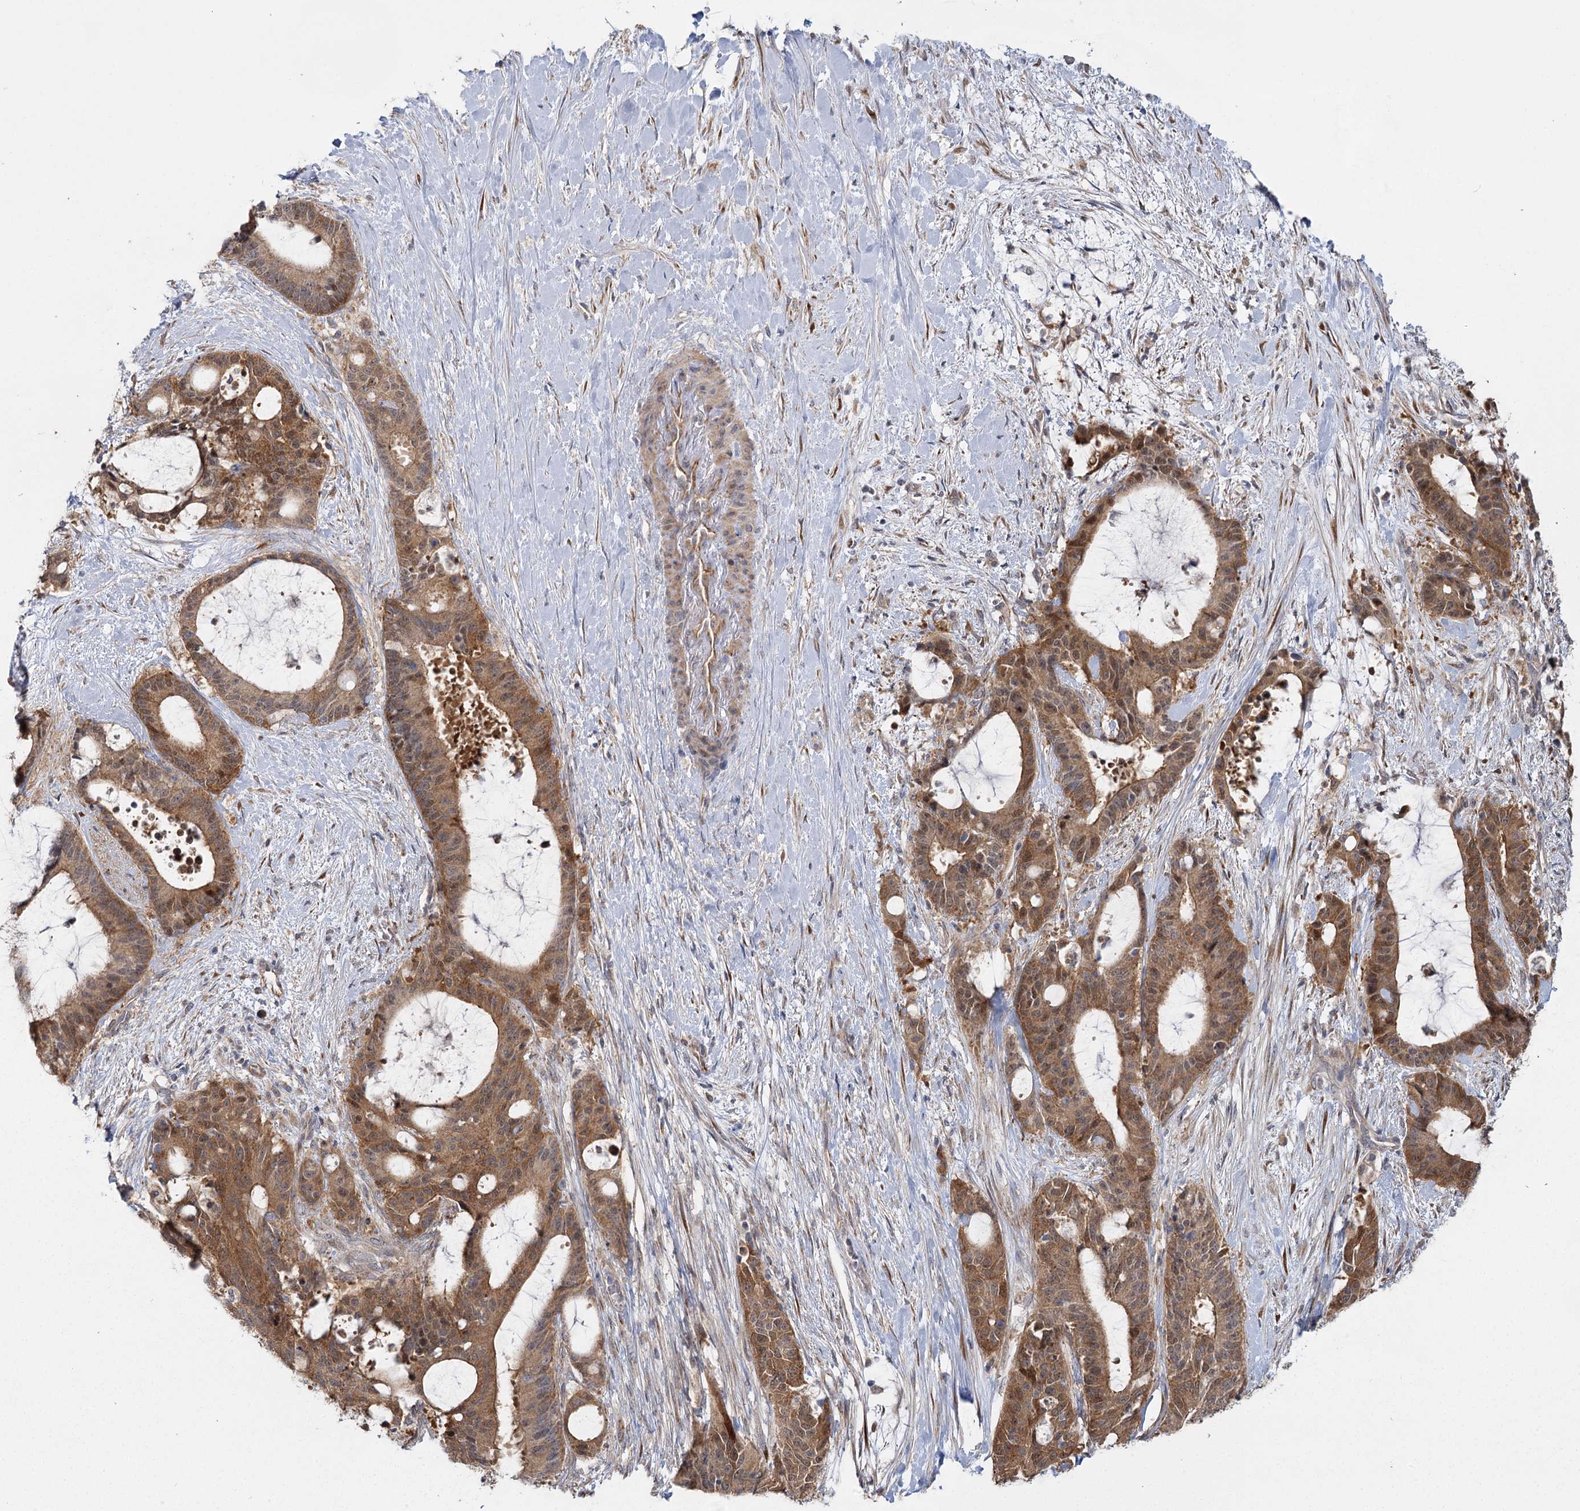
{"staining": {"intensity": "moderate", "quantity": ">75%", "location": "cytoplasmic/membranous,nuclear"}, "tissue": "liver cancer", "cell_type": "Tumor cells", "image_type": "cancer", "snomed": [{"axis": "morphology", "description": "Normal tissue, NOS"}, {"axis": "morphology", "description": "Cholangiocarcinoma"}, {"axis": "topography", "description": "Liver"}, {"axis": "topography", "description": "Peripheral nerve tissue"}], "caption": "This image shows cholangiocarcinoma (liver) stained with immunohistochemistry to label a protein in brown. The cytoplasmic/membranous and nuclear of tumor cells show moderate positivity for the protein. Nuclei are counter-stained blue.", "gene": "TBC1D9B", "patient": {"sex": "female", "age": 73}}